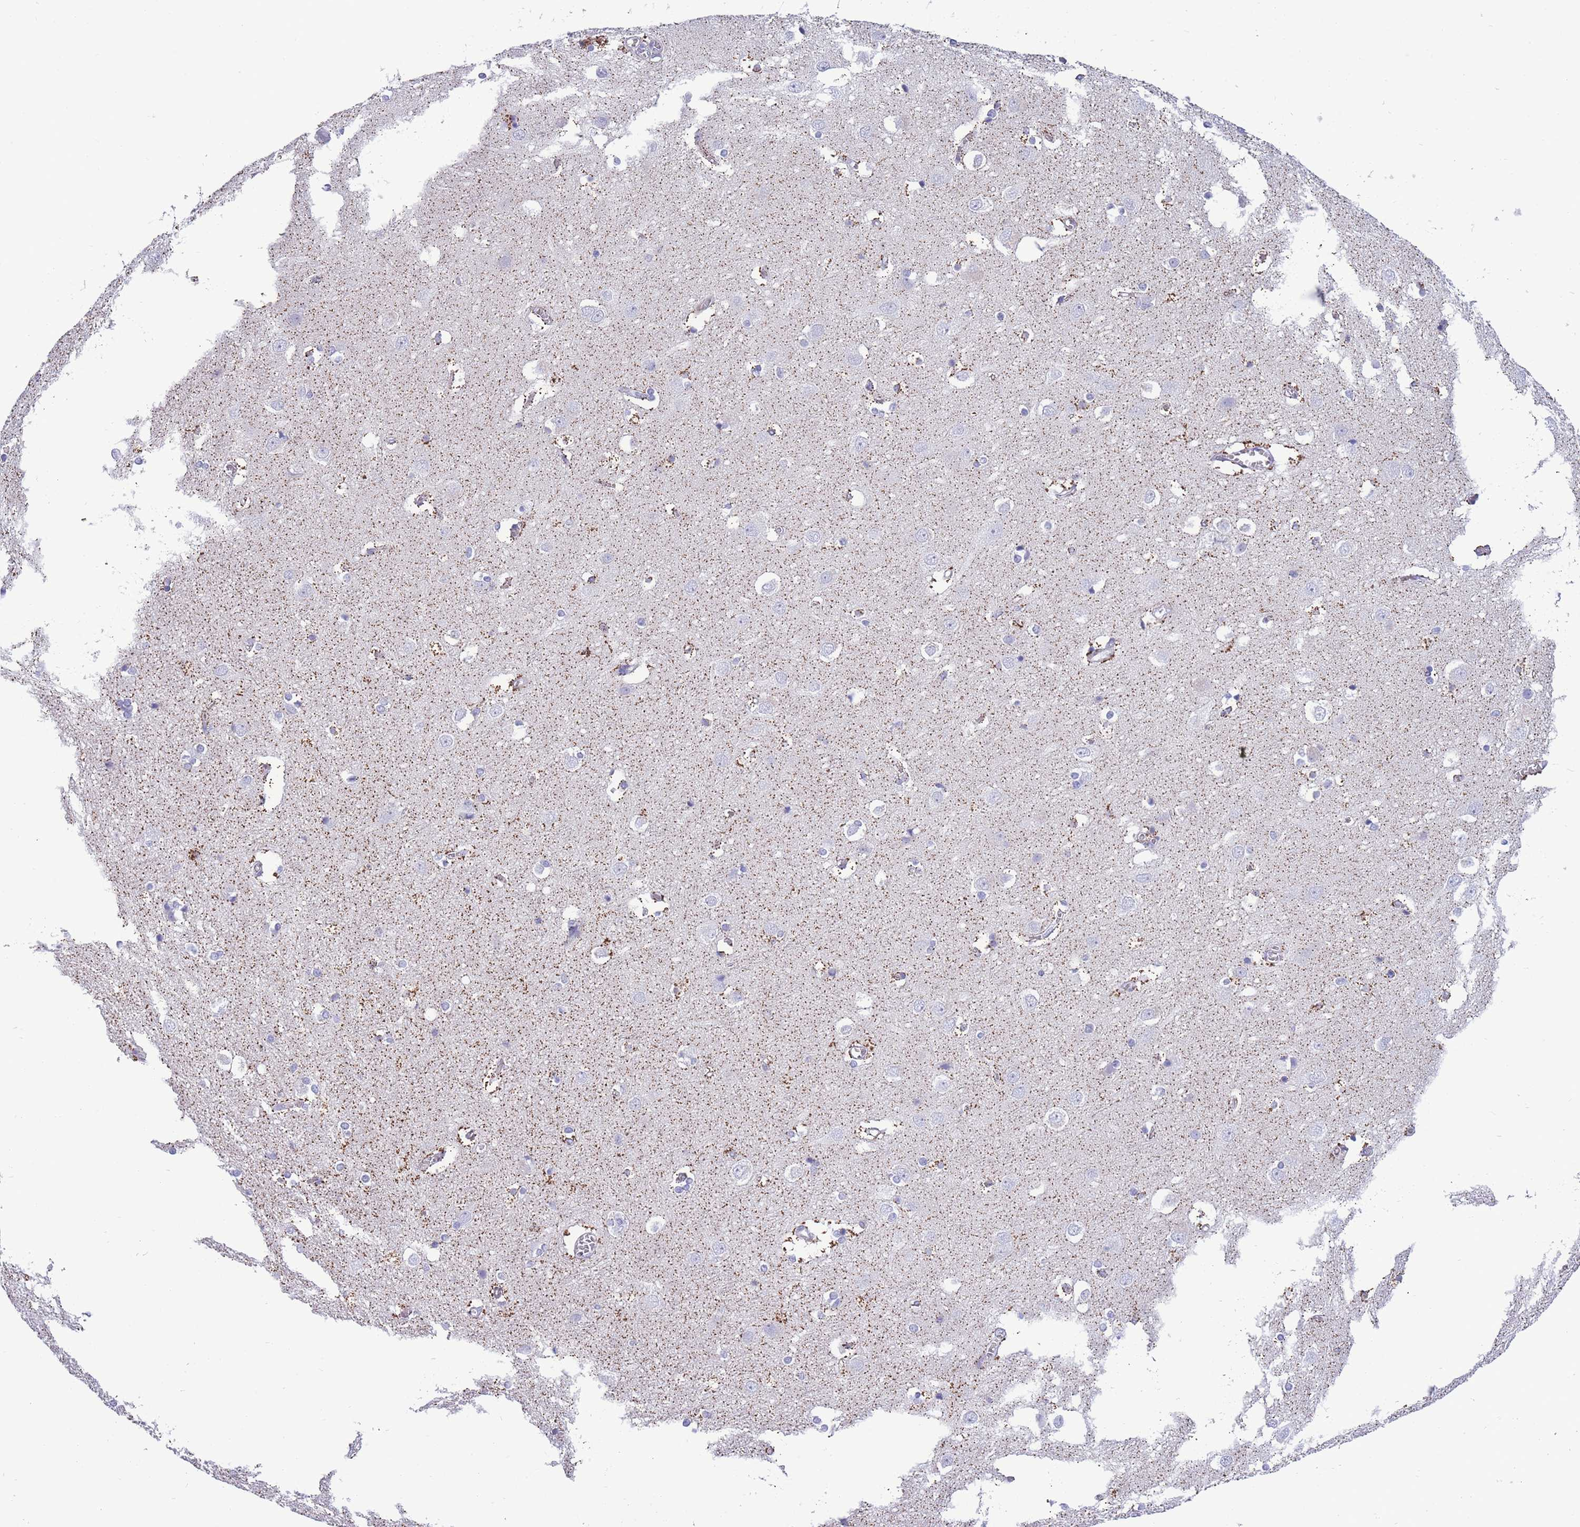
{"staining": {"intensity": "negative", "quantity": "none", "location": "none"}, "tissue": "cerebral cortex", "cell_type": "Endothelial cells", "image_type": "normal", "snomed": [{"axis": "morphology", "description": "Normal tissue, NOS"}, {"axis": "topography", "description": "Cerebral cortex"}], "caption": "Immunohistochemistry (IHC) micrograph of unremarkable cerebral cortex stained for a protein (brown), which demonstrates no staining in endothelial cells.", "gene": "INTS2", "patient": {"sex": "male", "age": 54}}